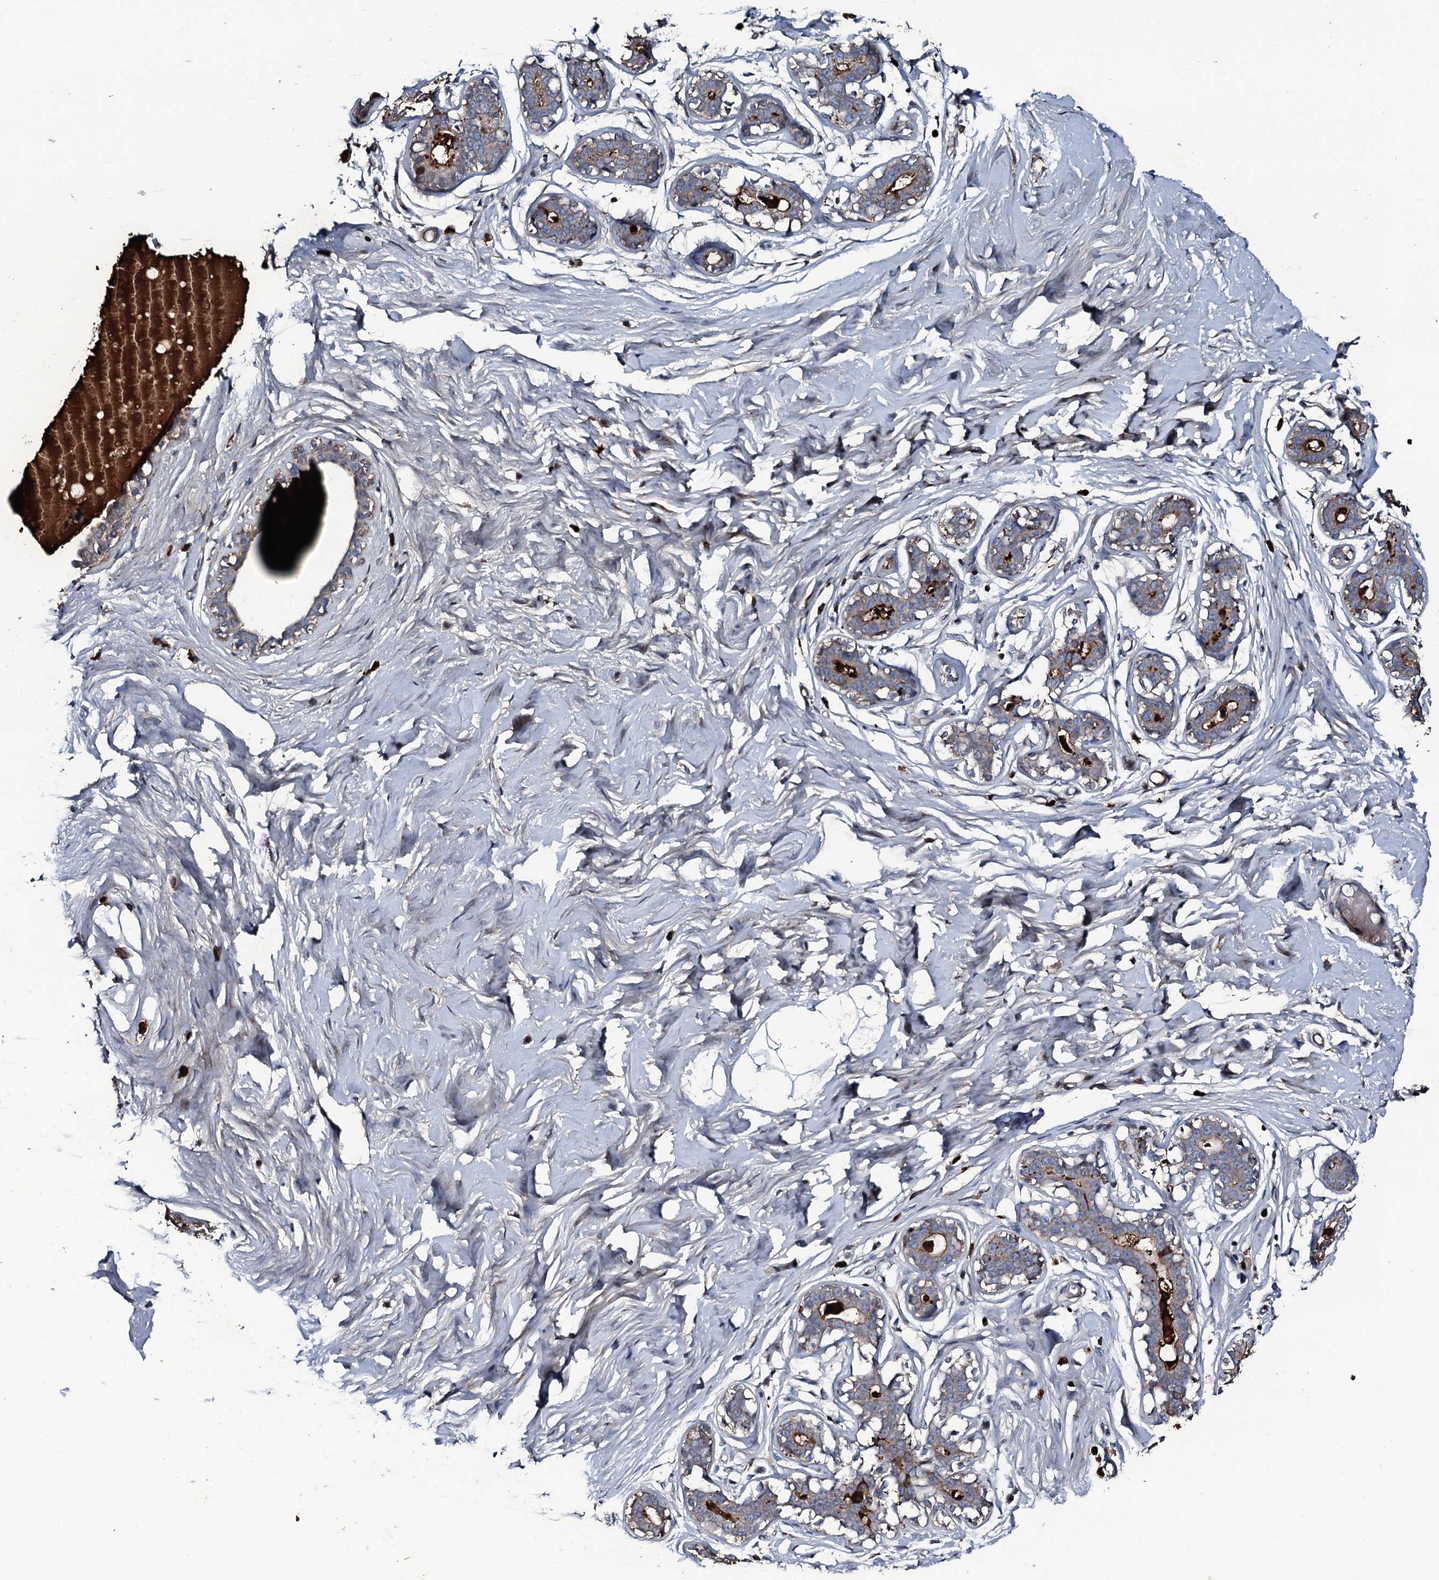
{"staining": {"intensity": "negative", "quantity": "none", "location": "none"}, "tissue": "breast", "cell_type": "Adipocytes", "image_type": "normal", "snomed": [{"axis": "morphology", "description": "Normal tissue, NOS"}, {"axis": "morphology", "description": "Adenoma, NOS"}, {"axis": "topography", "description": "Breast"}], "caption": "Micrograph shows no protein staining in adipocytes of unremarkable breast. (DAB (3,3'-diaminobenzidine) IHC, high magnification).", "gene": "LYG2", "patient": {"sex": "female", "age": 23}}